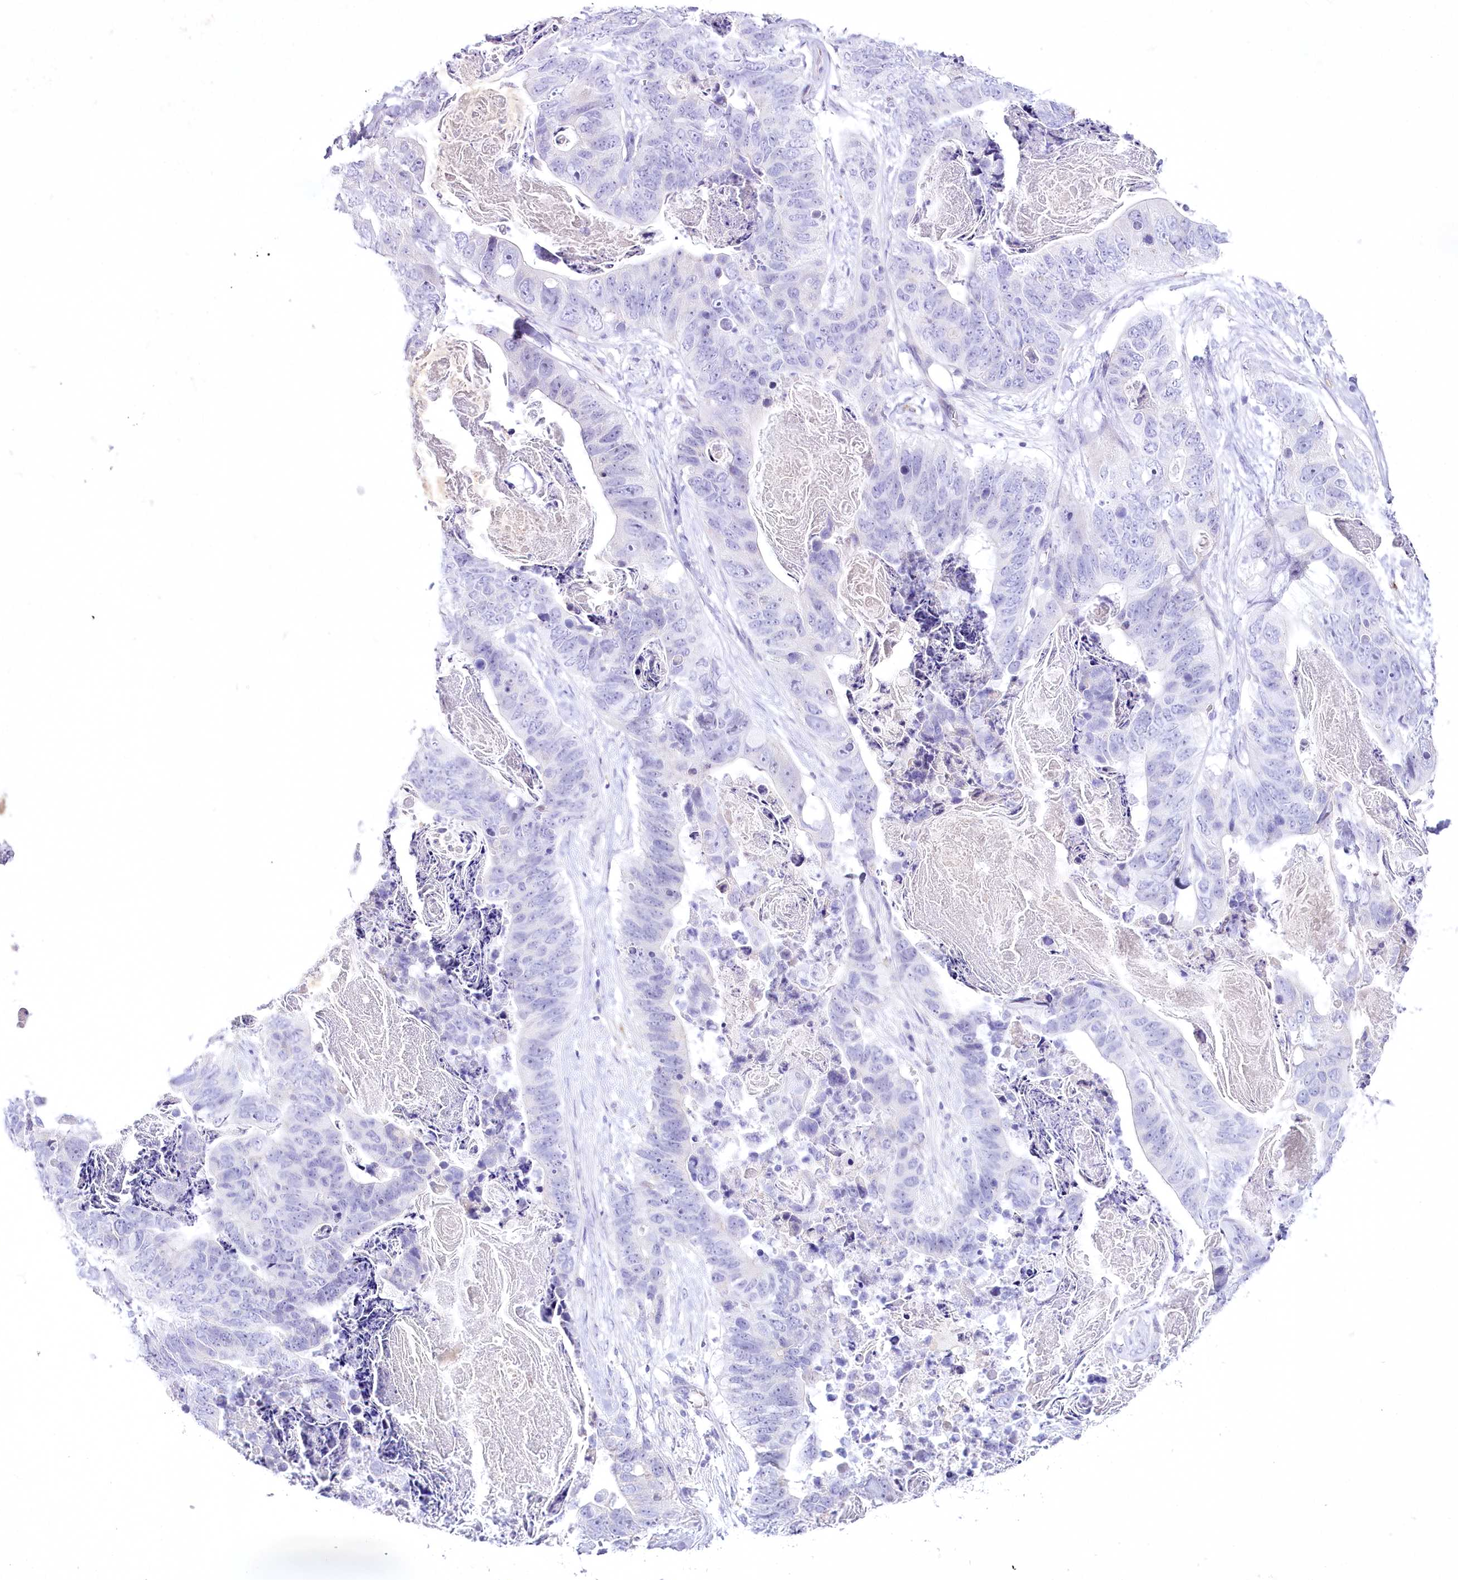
{"staining": {"intensity": "negative", "quantity": "none", "location": "none"}, "tissue": "stomach cancer", "cell_type": "Tumor cells", "image_type": "cancer", "snomed": [{"axis": "morphology", "description": "Adenocarcinoma, NOS"}, {"axis": "topography", "description": "Stomach"}], "caption": "Immunohistochemistry (IHC) micrograph of human adenocarcinoma (stomach) stained for a protein (brown), which demonstrates no expression in tumor cells.", "gene": "MYOZ1", "patient": {"sex": "female", "age": 89}}